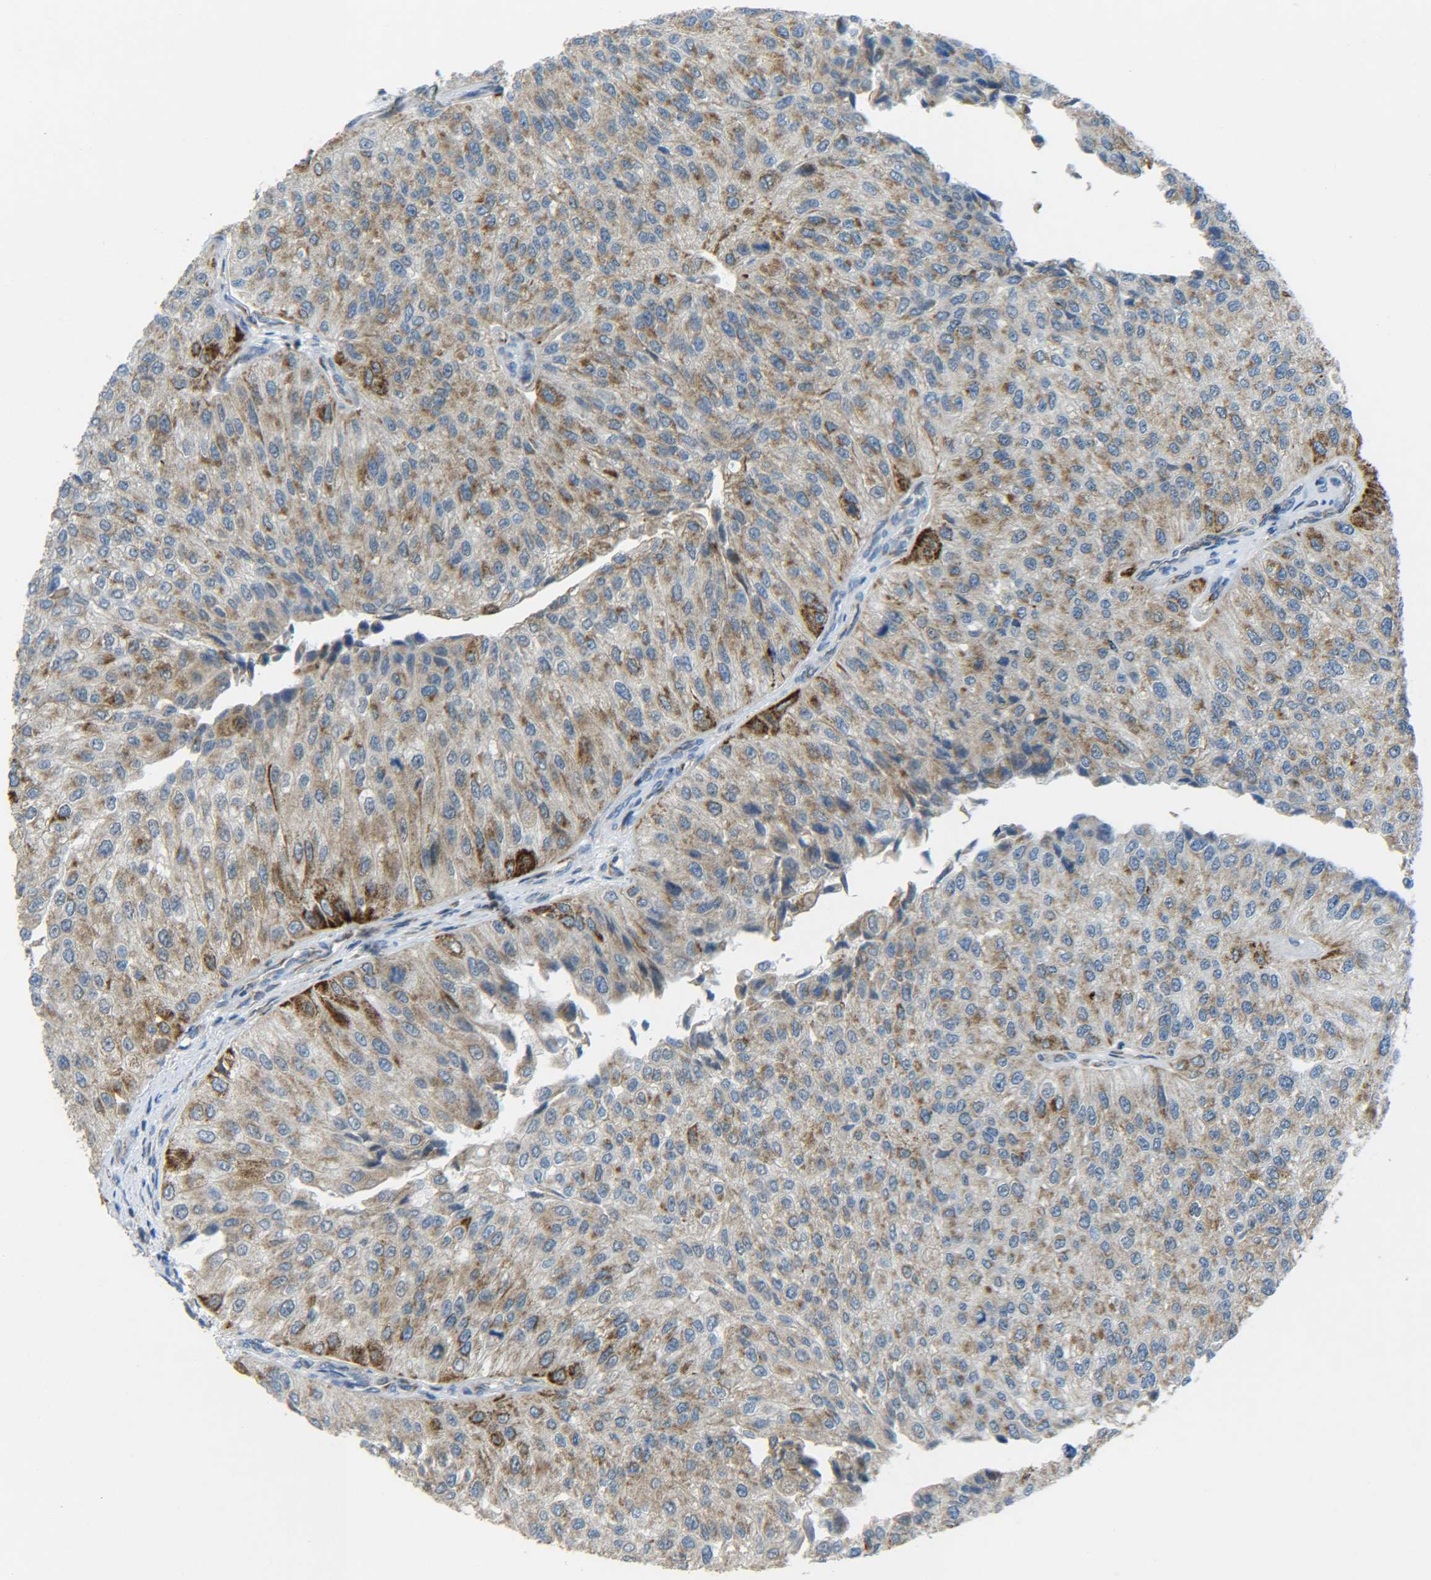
{"staining": {"intensity": "moderate", "quantity": ">75%", "location": "cytoplasmic/membranous"}, "tissue": "urothelial cancer", "cell_type": "Tumor cells", "image_type": "cancer", "snomed": [{"axis": "morphology", "description": "Urothelial carcinoma, High grade"}, {"axis": "topography", "description": "Kidney"}, {"axis": "topography", "description": "Urinary bladder"}], "caption": "A high-resolution histopathology image shows immunohistochemistry (IHC) staining of urothelial cancer, which reveals moderate cytoplasmic/membranous positivity in approximately >75% of tumor cells. Nuclei are stained in blue.", "gene": "CYB5R1", "patient": {"sex": "male", "age": 77}}